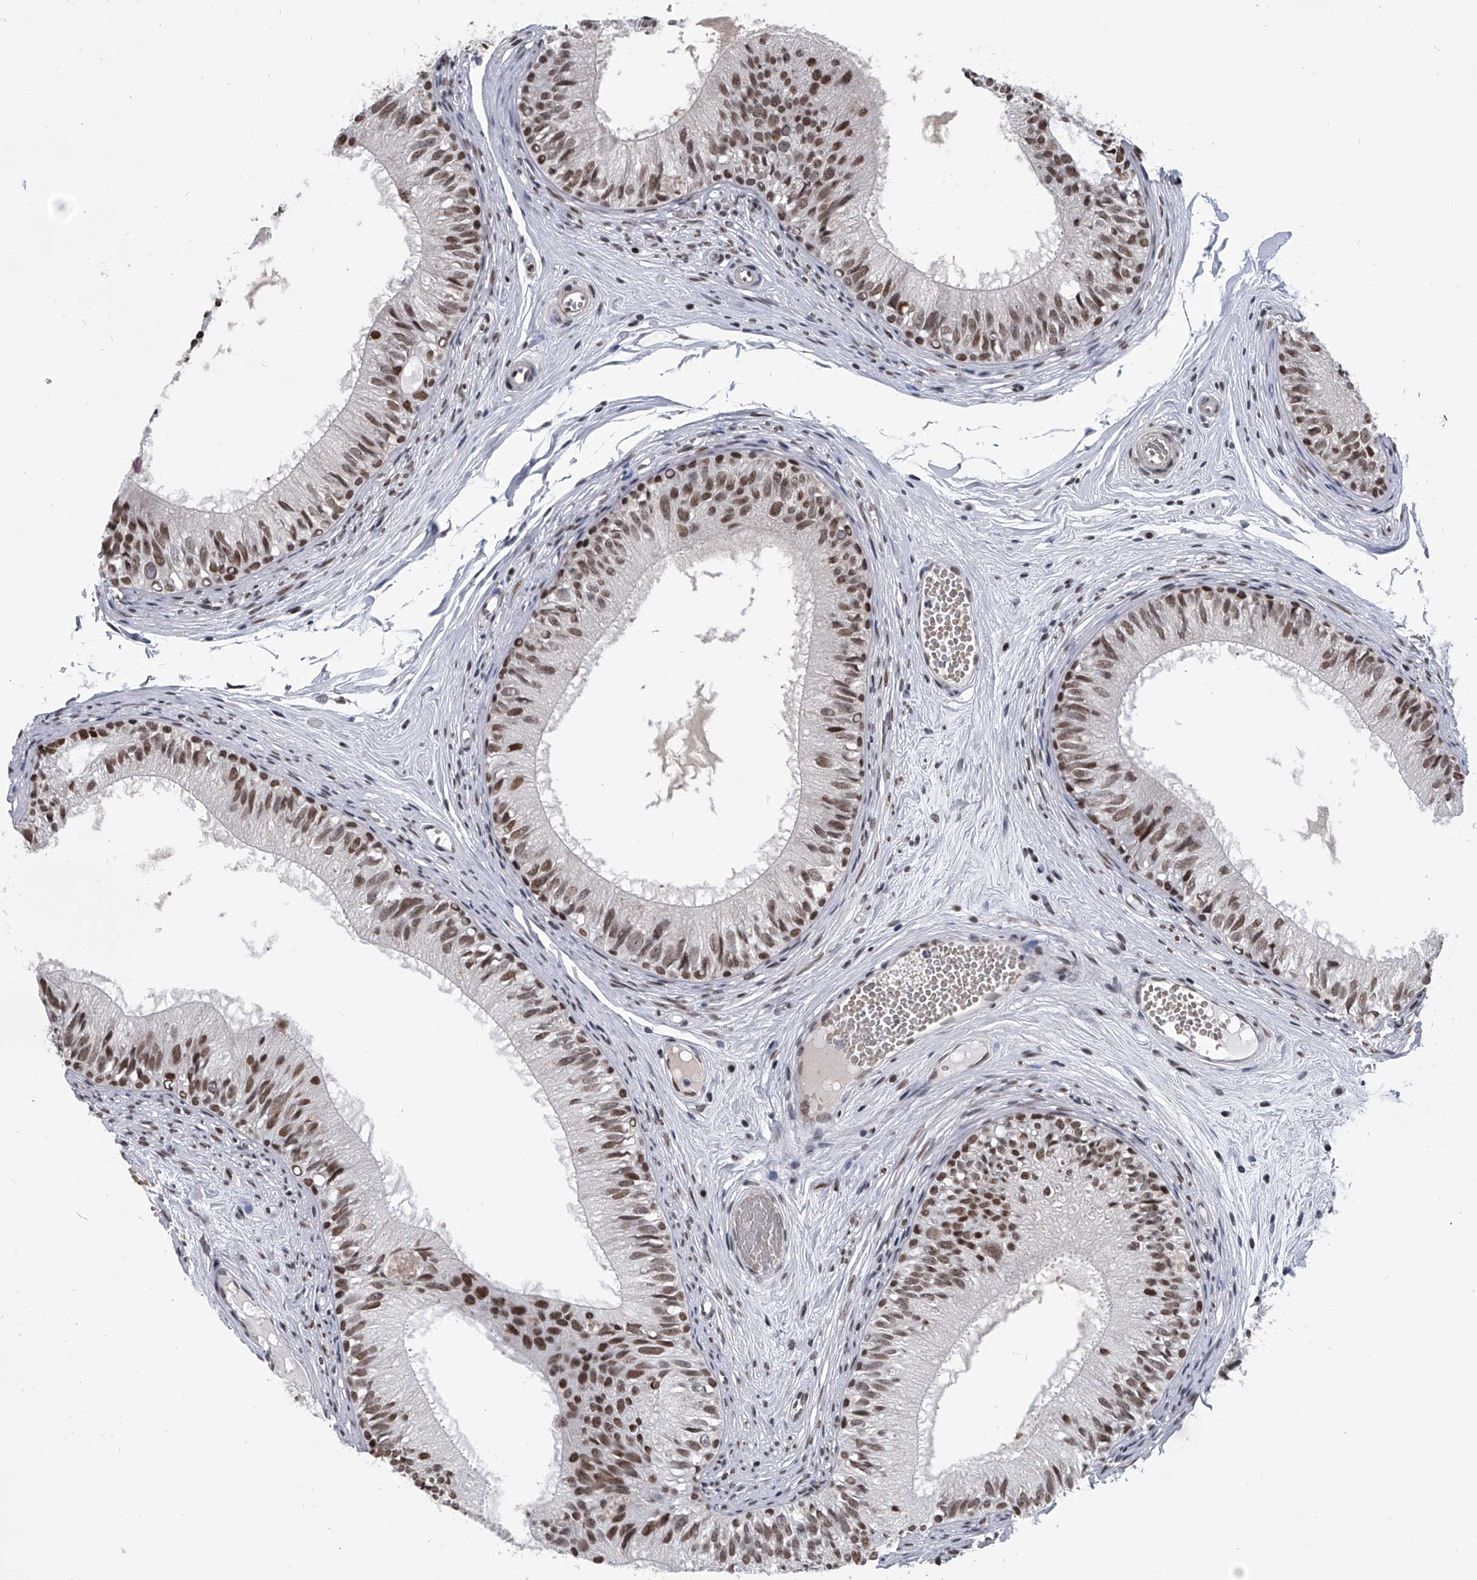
{"staining": {"intensity": "moderate", "quantity": ">75%", "location": "nuclear"}, "tissue": "epididymis", "cell_type": "Glandular cells", "image_type": "normal", "snomed": [{"axis": "morphology", "description": "Normal tissue, NOS"}, {"axis": "morphology", "description": "Seminoma in situ"}, {"axis": "topography", "description": "Testis"}, {"axis": "topography", "description": "Epididymis"}], "caption": "Glandular cells display medium levels of moderate nuclear positivity in approximately >75% of cells in normal epididymis.", "gene": "SIM2", "patient": {"sex": "male", "age": 28}}